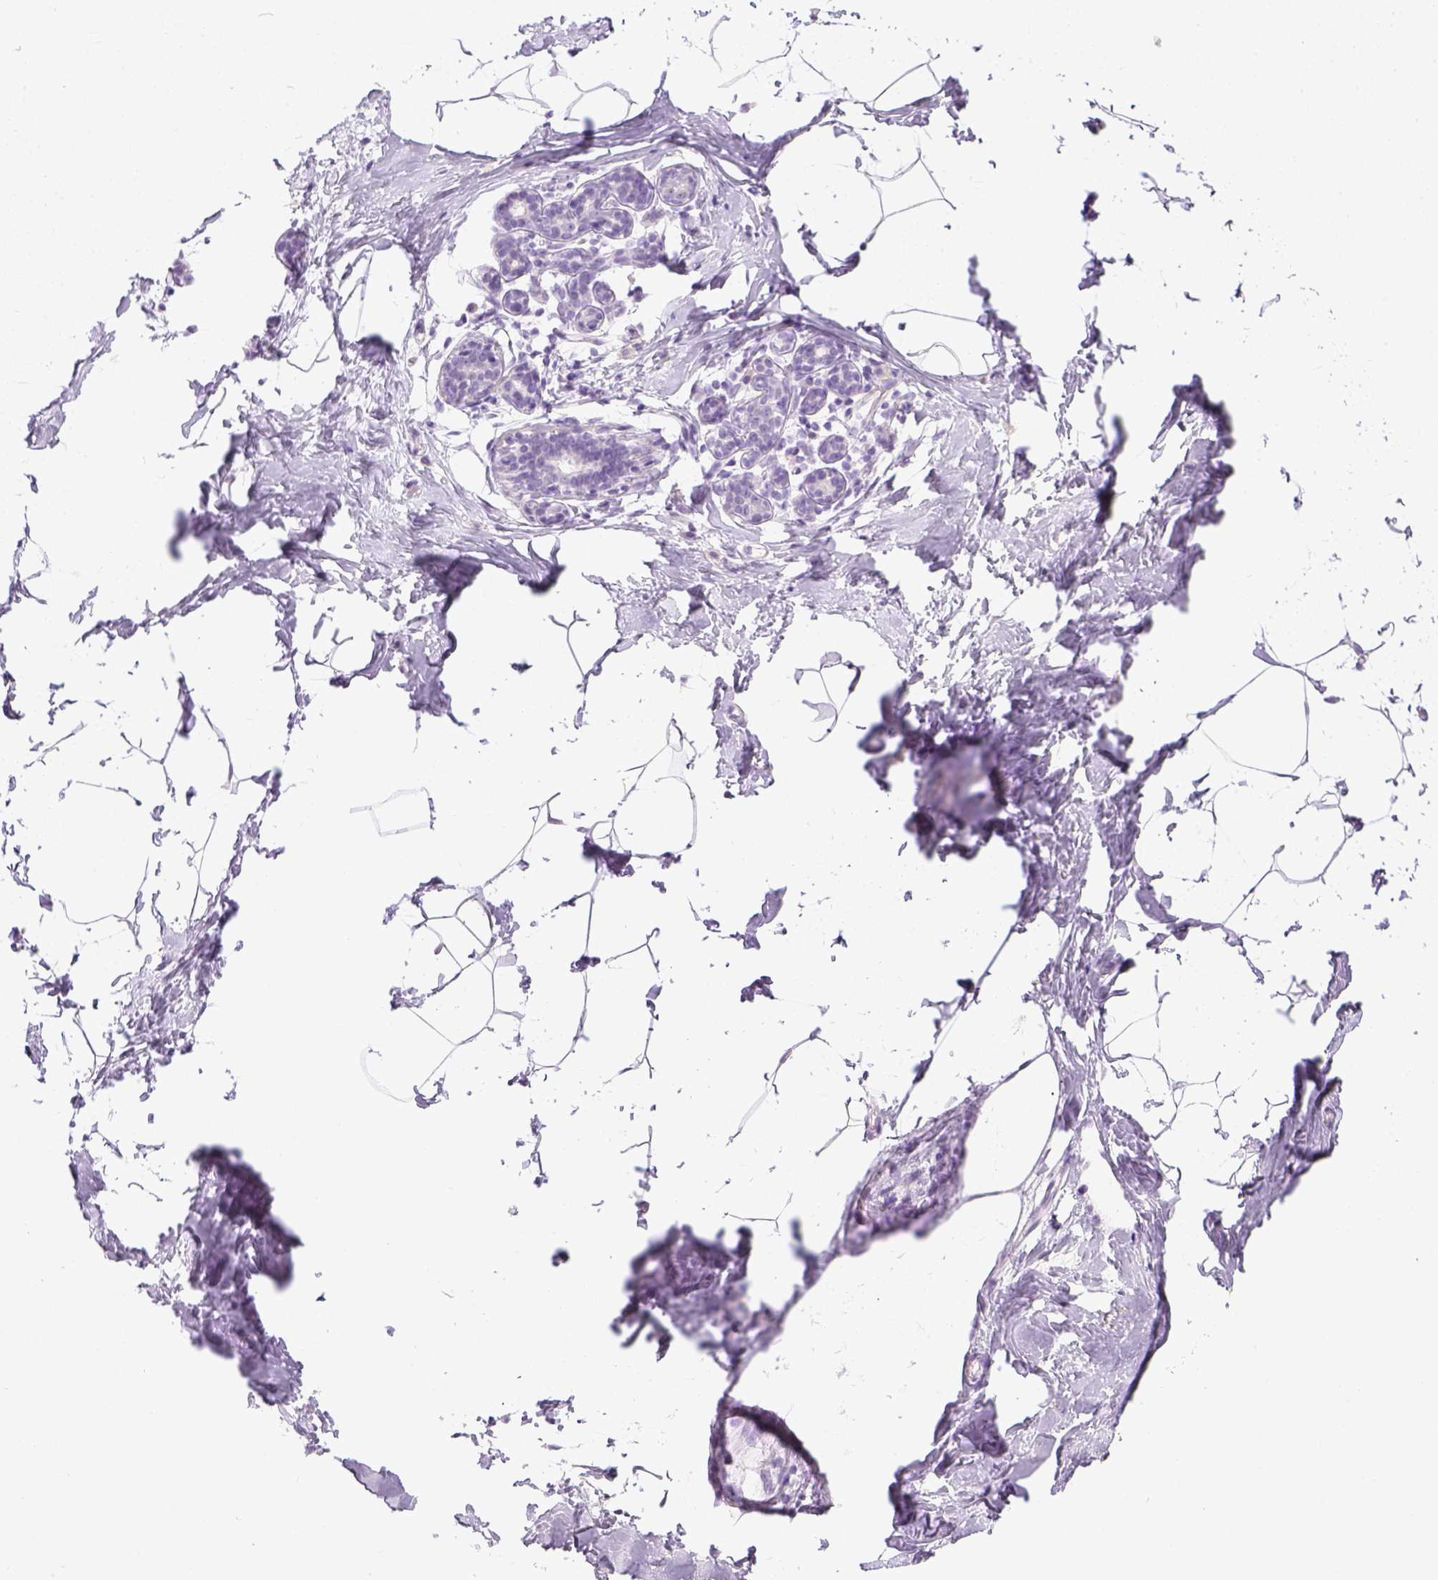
{"staining": {"intensity": "negative", "quantity": "none", "location": "none"}, "tissue": "breast", "cell_type": "Adipocytes", "image_type": "normal", "snomed": [{"axis": "morphology", "description": "Normal tissue, NOS"}, {"axis": "topography", "description": "Breast"}], "caption": "Immunohistochemical staining of normal human breast reveals no significant positivity in adipocytes. (DAB (3,3'-diaminobenzidine) immunohistochemistry (IHC), high magnification).", "gene": "LGSN", "patient": {"sex": "female", "age": 32}}